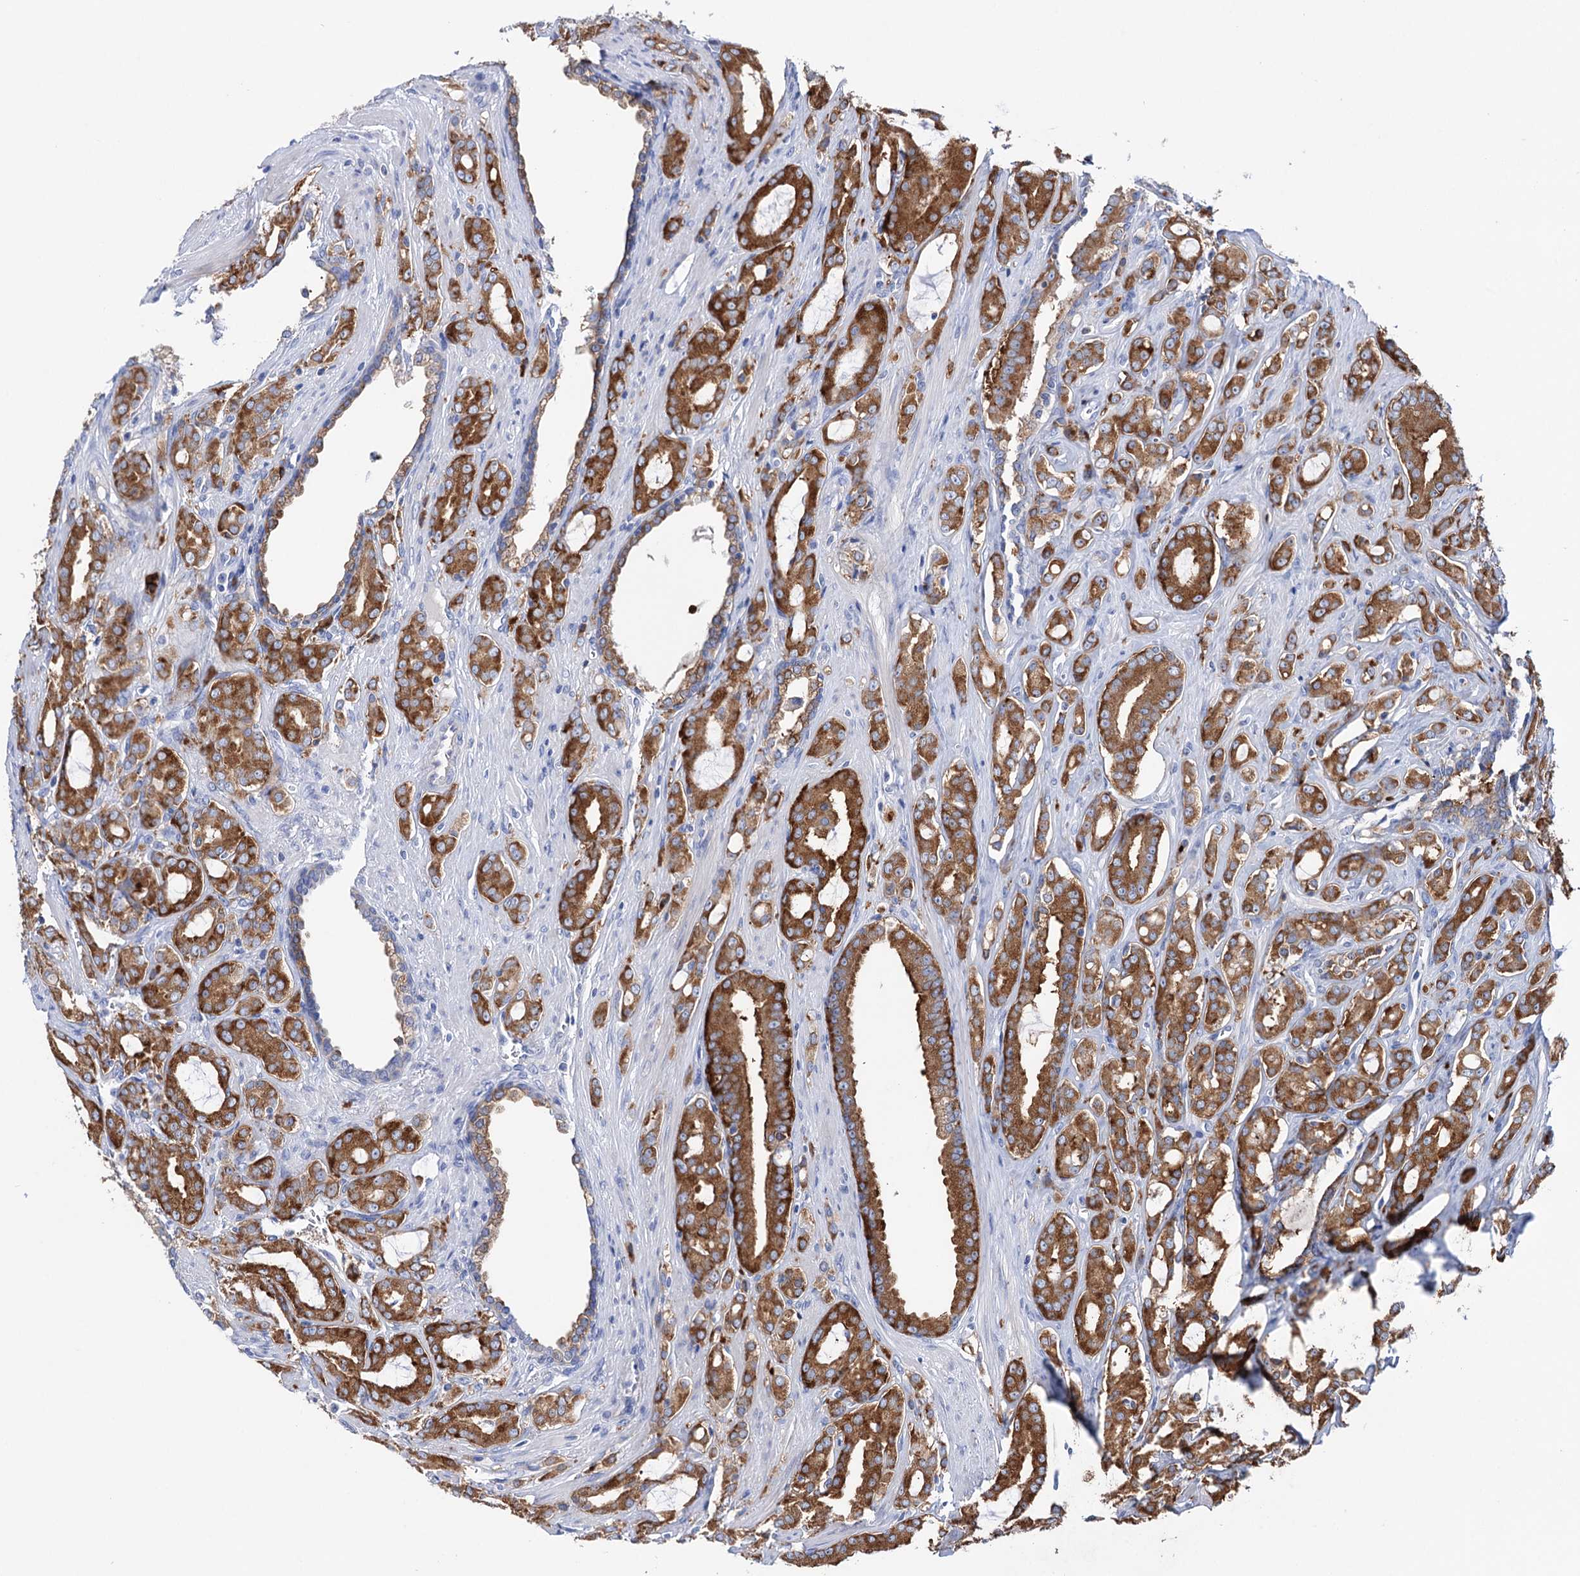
{"staining": {"intensity": "strong", "quantity": ">75%", "location": "cytoplasmic/membranous"}, "tissue": "prostate cancer", "cell_type": "Tumor cells", "image_type": "cancer", "snomed": [{"axis": "morphology", "description": "Adenocarcinoma, High grade"}, {"axis": "topography", "description": "Prostate"}], "caption": "High-grade adenocarcinoma (prostate) stained for a protein shows strong cytoplasmic/membranous positivity in tumor cells. (DAB (3,3'-diaminobenzidine) = brown stain, brightfield microscopy at high magnification).", "gene": "BBS4", "patient": {"sex": "male", "age": 72}}